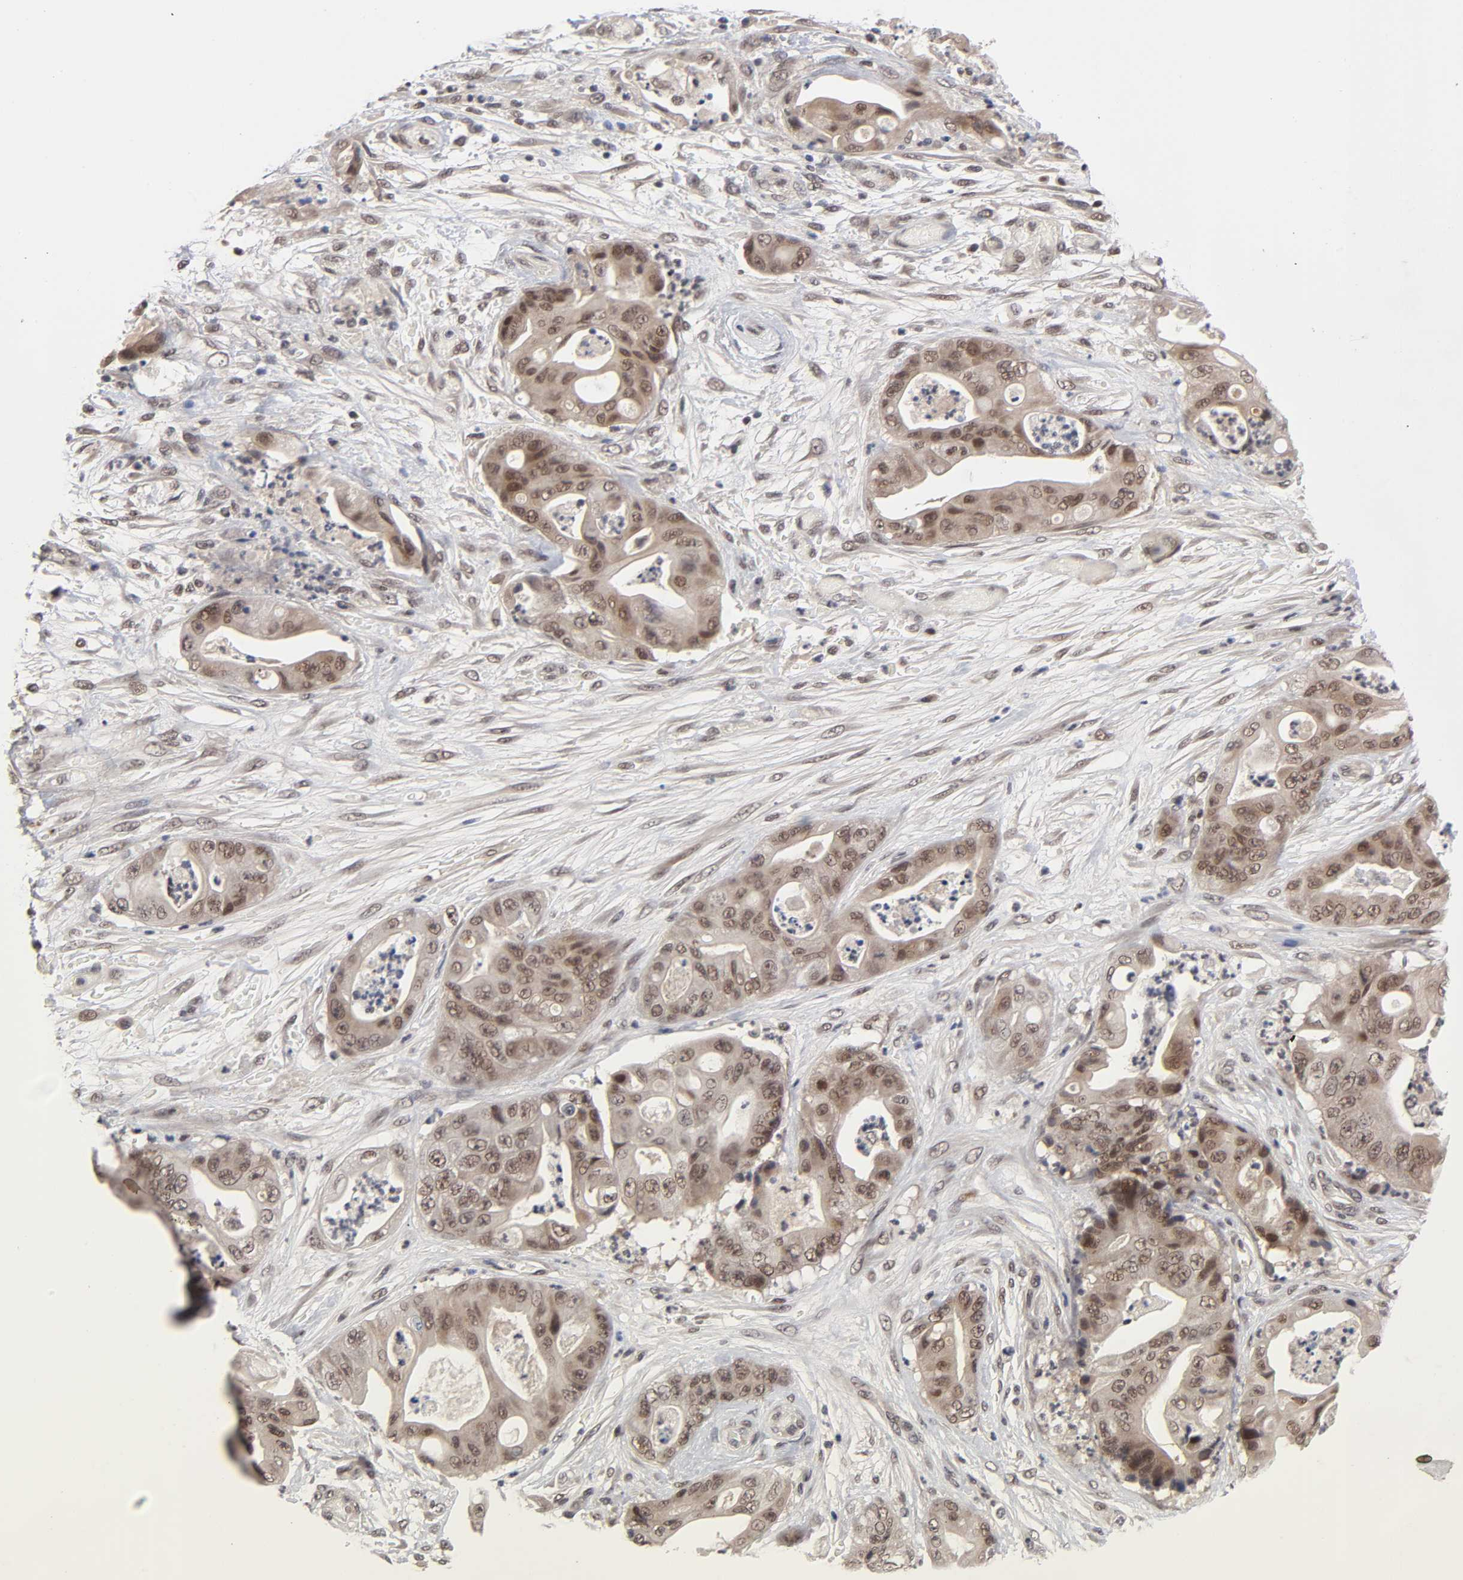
{"staining": {"intensity": "moderate", "quantity": ">75%", "location": "cytoplasmic/membranous,nuclear"}, "tissue": "stomach cancer", "cell_type": "Tumor cells", "image_type": "cancer", "snomed": [{"axis": "morphology", "description": "Adenocarcinoma, NOS"}, {"axis": "topography", "description": "Stomach"}], "caption": "An IHC histopathology image of tumor tissue is shown. Protein staining in brown highlights moderate cytoplasmic/membranous and nuclear positivity in stomach adenocarcinoma within tumor cells.", "gene": "EP300", "patient": {"sex": "female", "age": 73}}